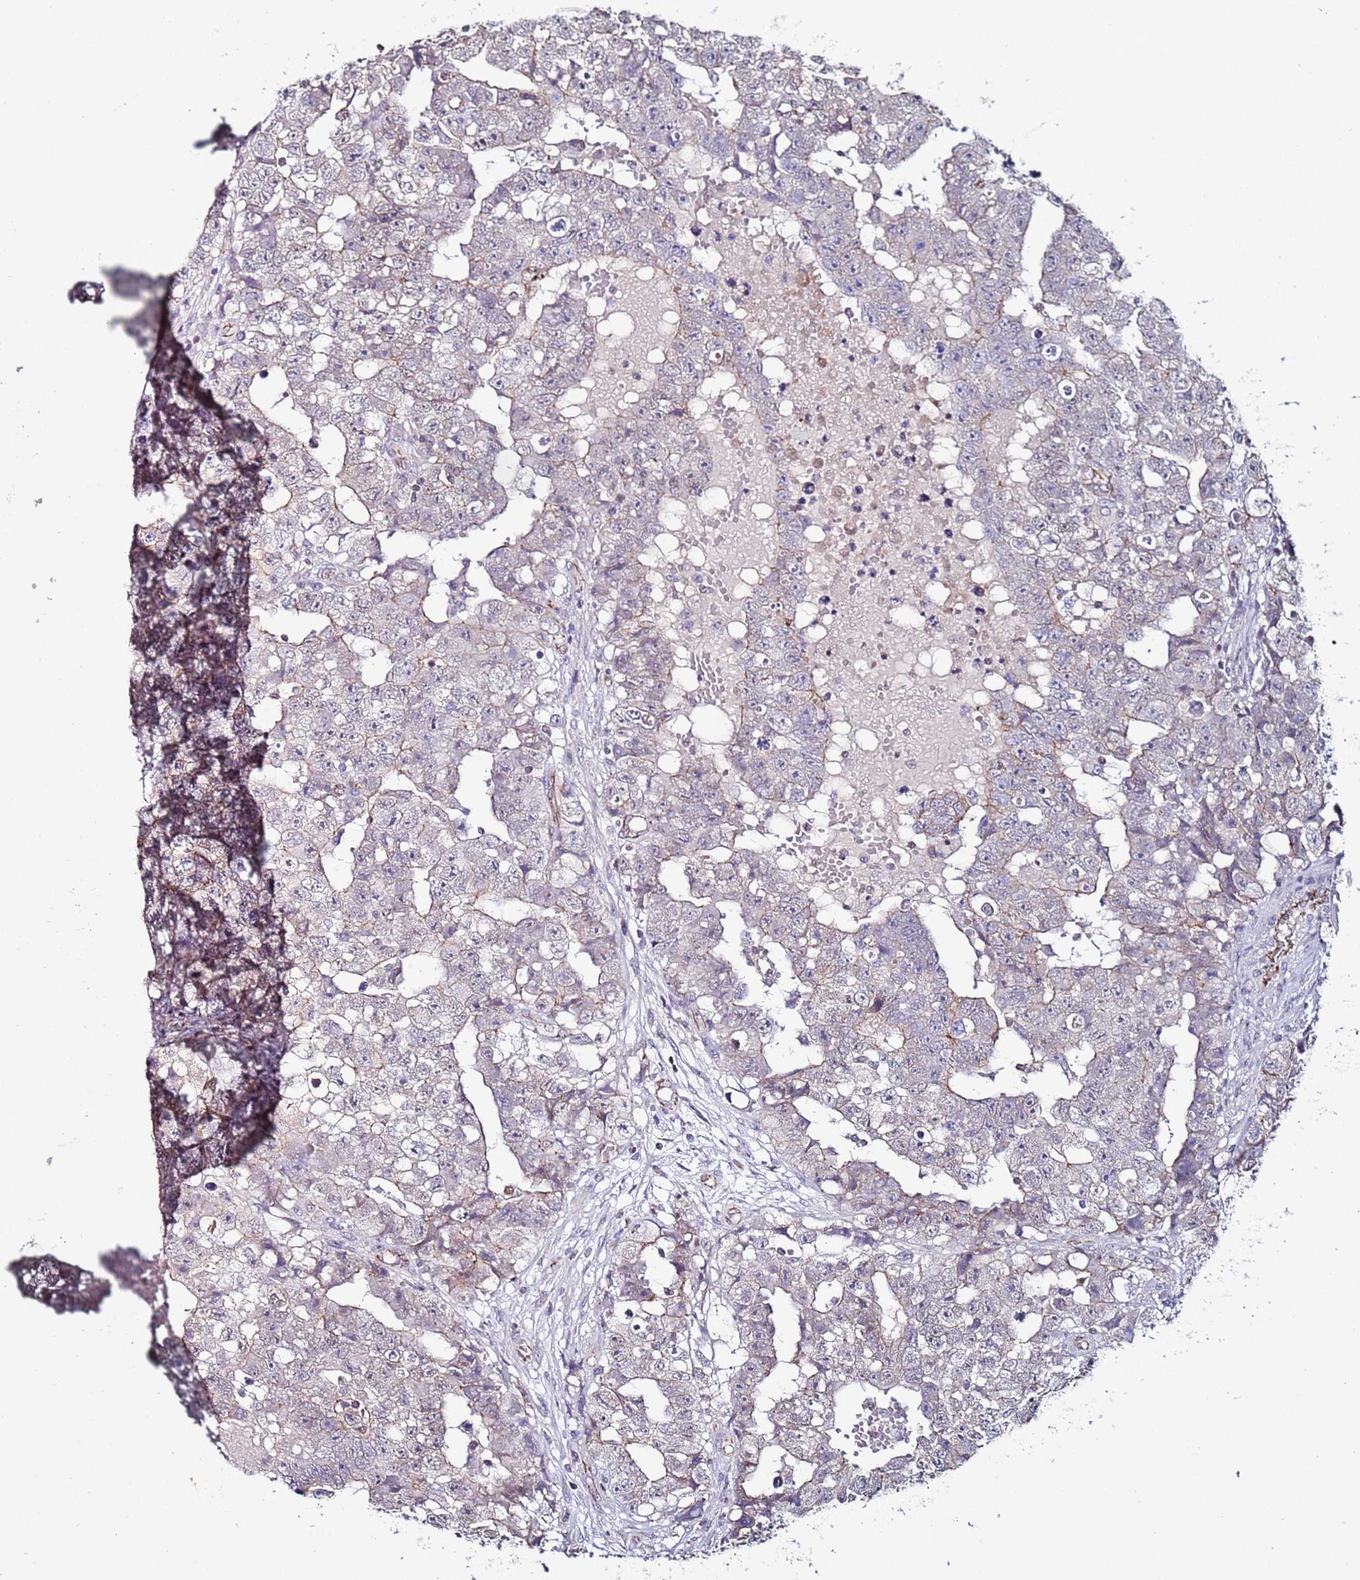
{"staining": {"intensity": "weak", "quantity": "25%-75%", "location": "cytoplasmic/membranous"}, "tissue": "testis cancer", "cell_type": "Tumor cells", "image_type": "cancer", "snomed": [{"axis": "morphology", "description": "Carcinoma, Embryonal, NOS"}, {"axis": "topography", "description": "Testis"}], "caption": "Tumor cells demonstrate weak cytoplasmic/membranous expression in about 25%-75% of cells in testis cancer (embryonal carcinoma).", "gene": "TENM3", "patient": {"sex": "male", "age": 25}}